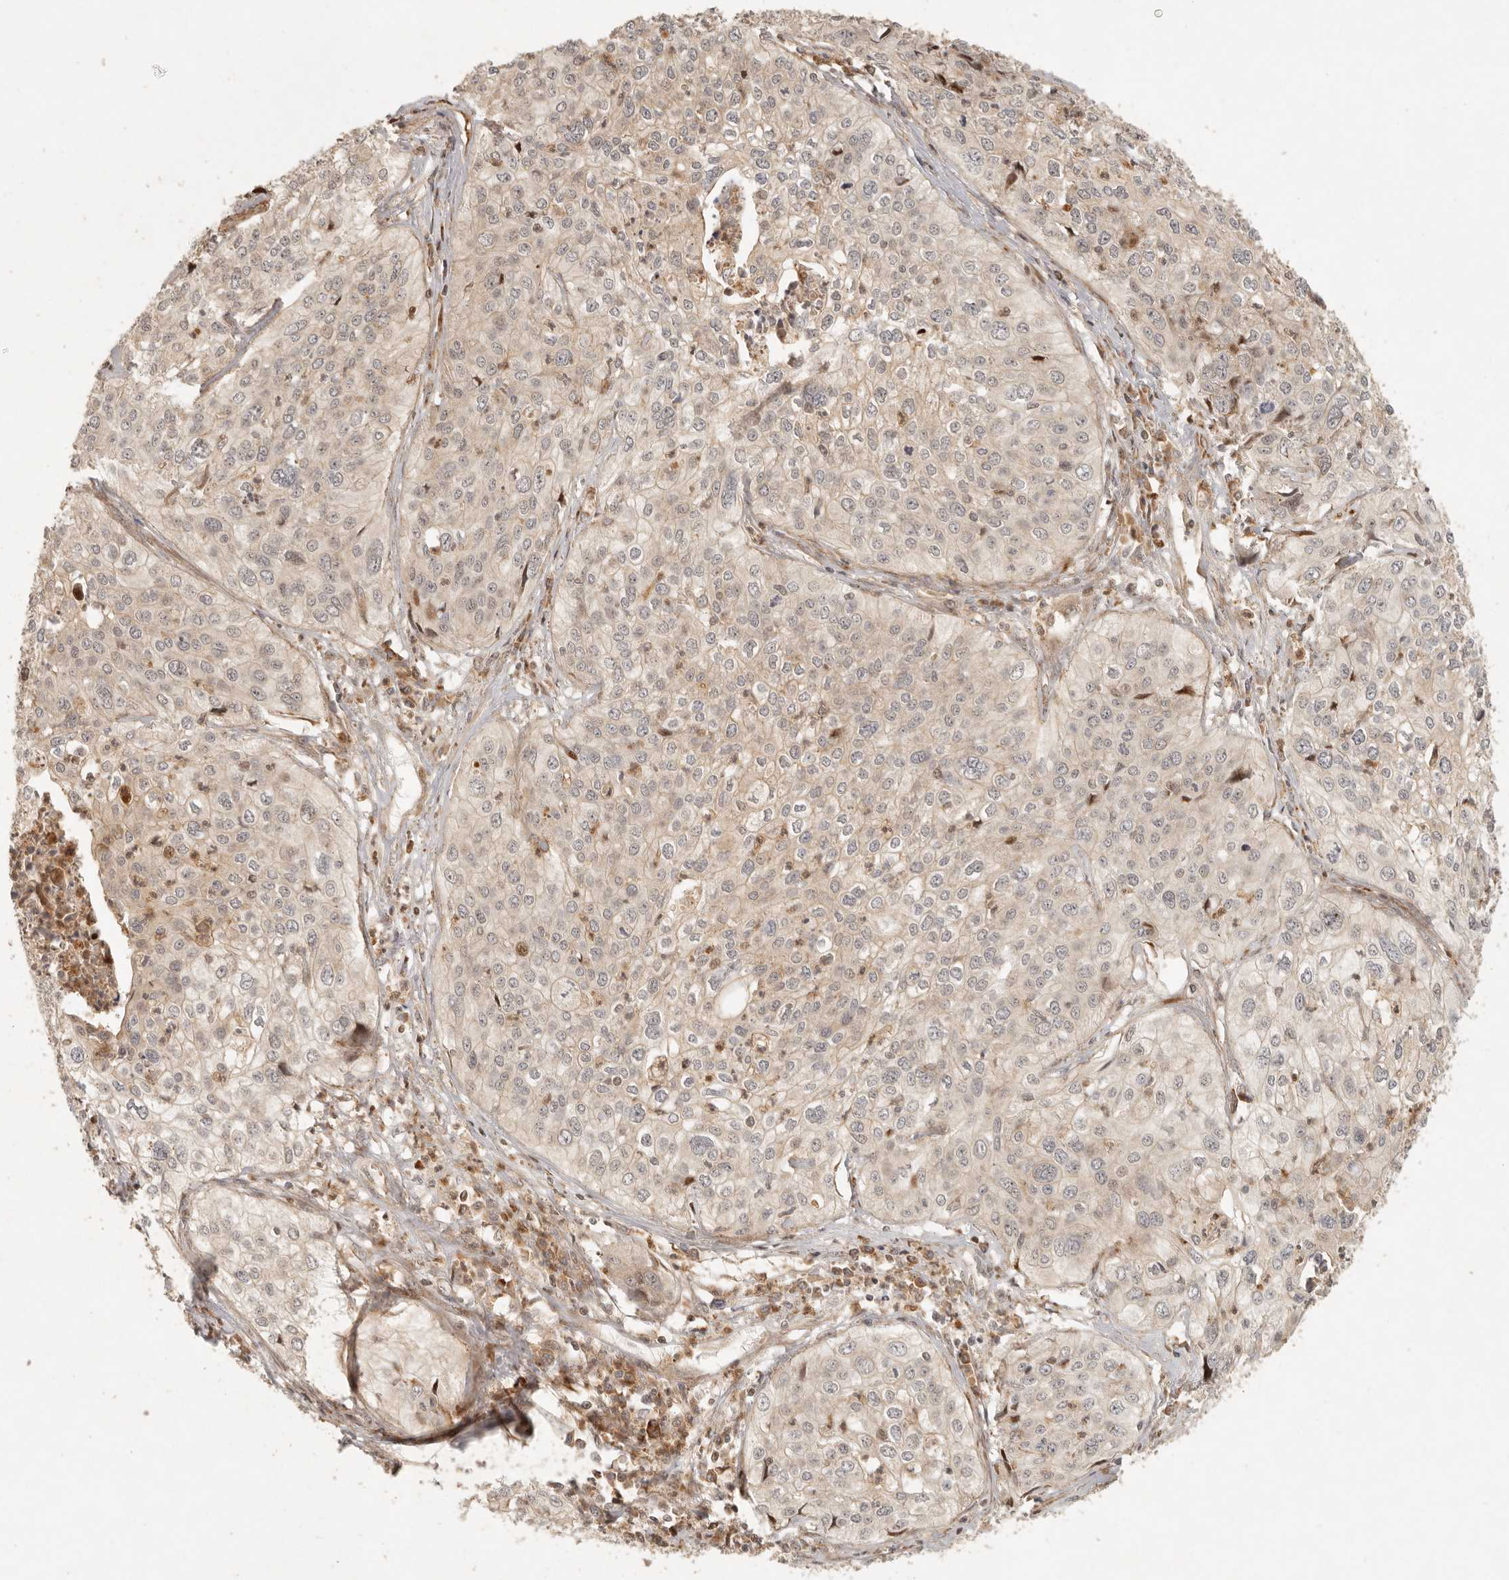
{"staining": {"intensity": "weak", "quantity": "25%-75%", "location": "cytoplasmic/membranous"}, "tissue": "cervical cancer", "cell_type": "Tumor cells", "image_type": "cancer", "snomed": [{"axis": "morphology", "description": "Squamous cell carcinoma, NOS"}, {"axis": "topography", "description": "Cervix"}], "caption": "Immunohistochemistry of squamous cell carcinoma (cervical) reveals low levels of weak cytoplasmic/membranous staining in approximately 25%-75% of tumor cells. The protein of interest is stained brown, and the nuclei are stained in blue (DAB IHC with brightfield microscopy, high magnification).", "gene": "KLHL38", "patient": {"sex": "female", "age": 31}}